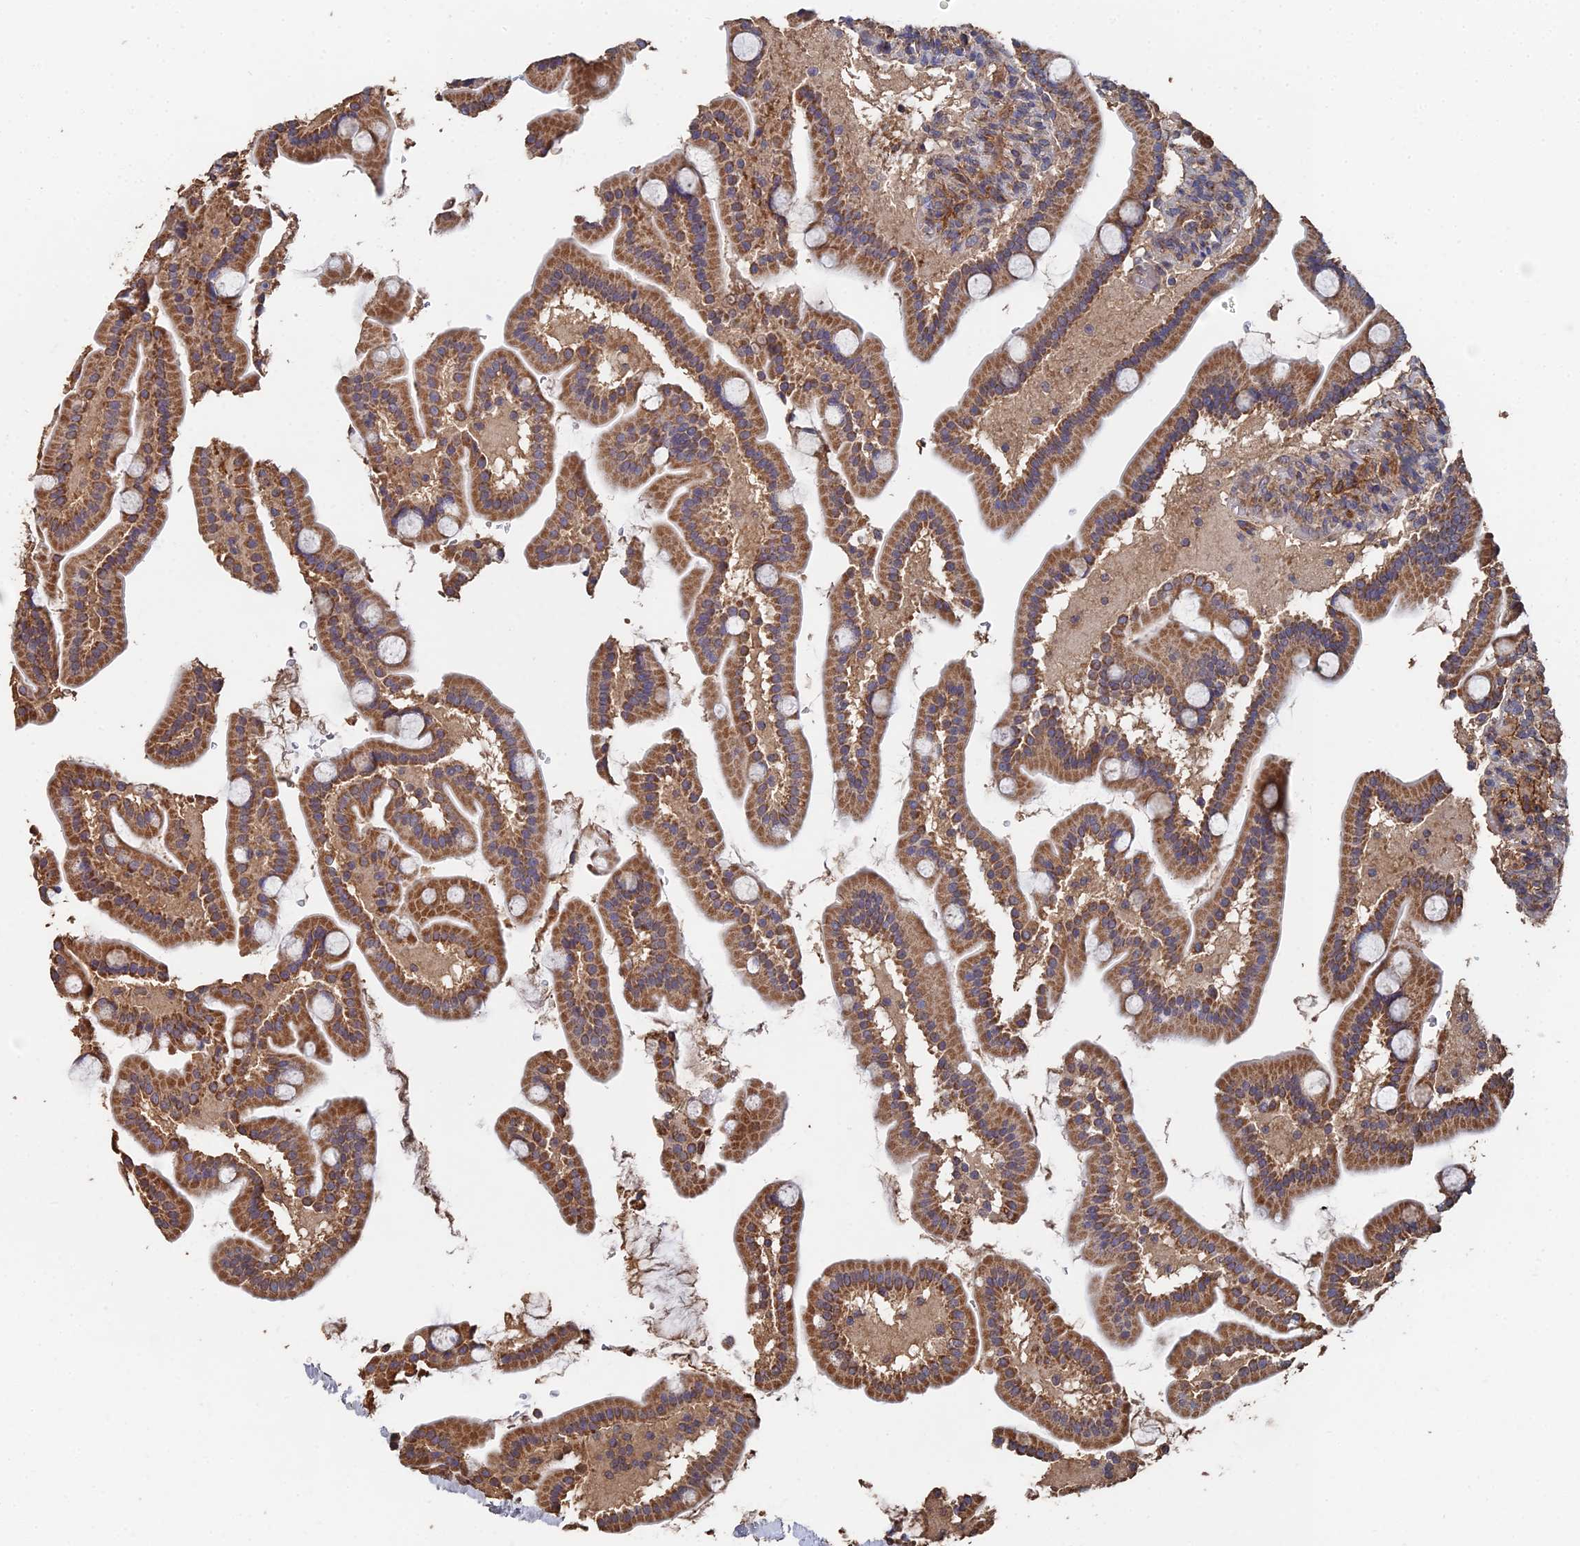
{"staining": {"intensity": "moderate", "quantity": ">75%", "location": "cytoplasmic/membranous"}, "tissue": "duodenum", "cell_type": "Glandular cells", "image_type": "normal", "snomed": [{"axis": "morphology", "description": "Normal tissue, NOS"}, {"axis": "topography", "description": "Duodenum"}], "caption": "Glandular cells reveal moderate cytoplasmic/membranous expression in about >75% of cells in benign duodenum. (DAB (3,3'-diaminobenzidine) IHC with brightfield microscopy, high magnification).", "gene": "SPANXN4", "patient": {"sex": "male", "age": 55}}